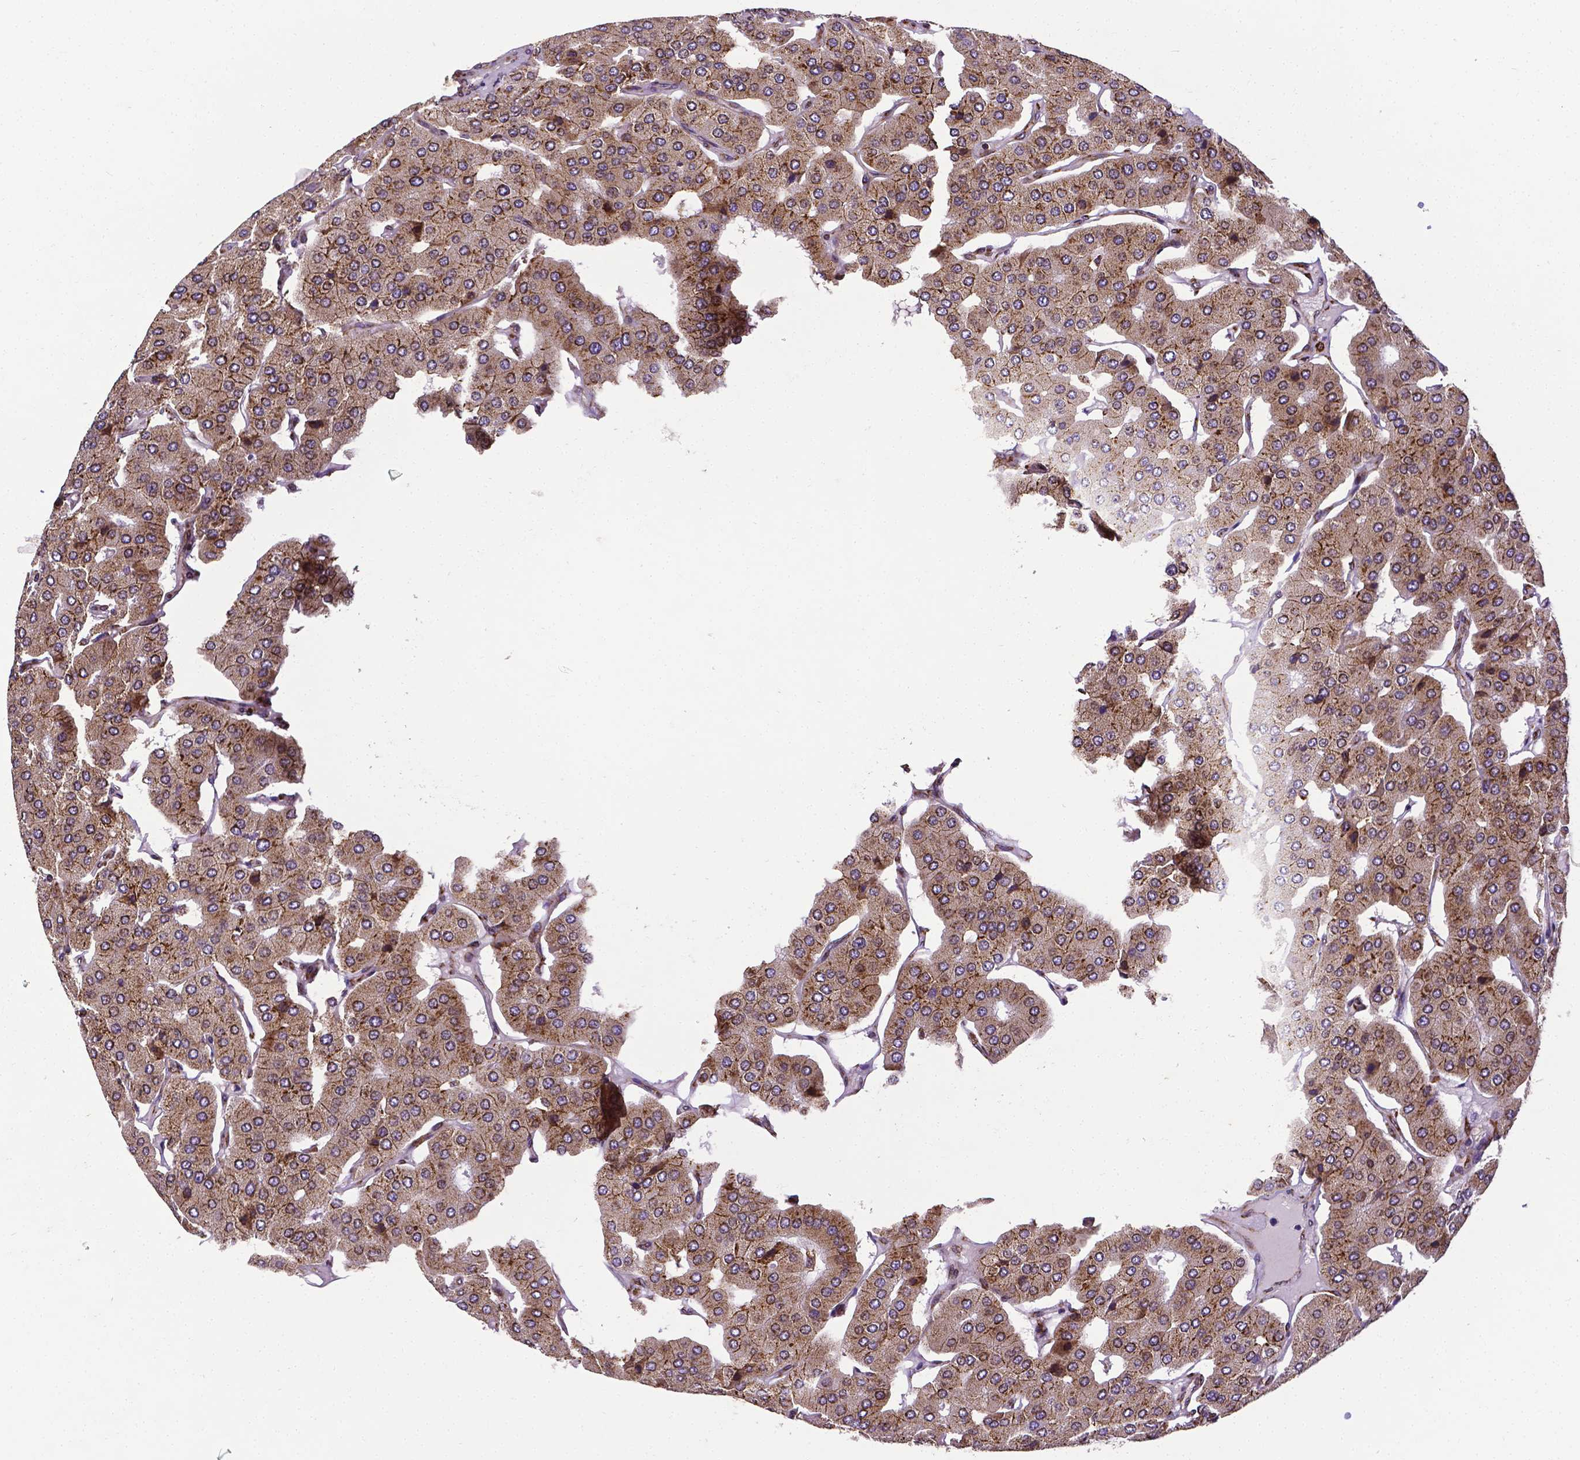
{"staining": {"intensity": "moderate", "quantity": ">75%", "location": "cytoplasmic/membranous"}, "tissue": "parathyroid gland", "cell_type": "Glandular cells", "image_type": "normal", "snomed": [{"axis": "morphology", "description": "Normal tissue, NOS"}, {"axis": "morphology", "description": "Adenoma, NOS"}, {"axis": "topography", "description": "Parathyroid gland"}], "caption": "This is a photomicrograph of immunohistochemistry (IHC) staining of normal parathyroid gland, which shows moderate staining in the cytoplasmic/membranous of glandular cells.", "gene": "MTDH", "patient": {"sex": "female", "age": 86}}